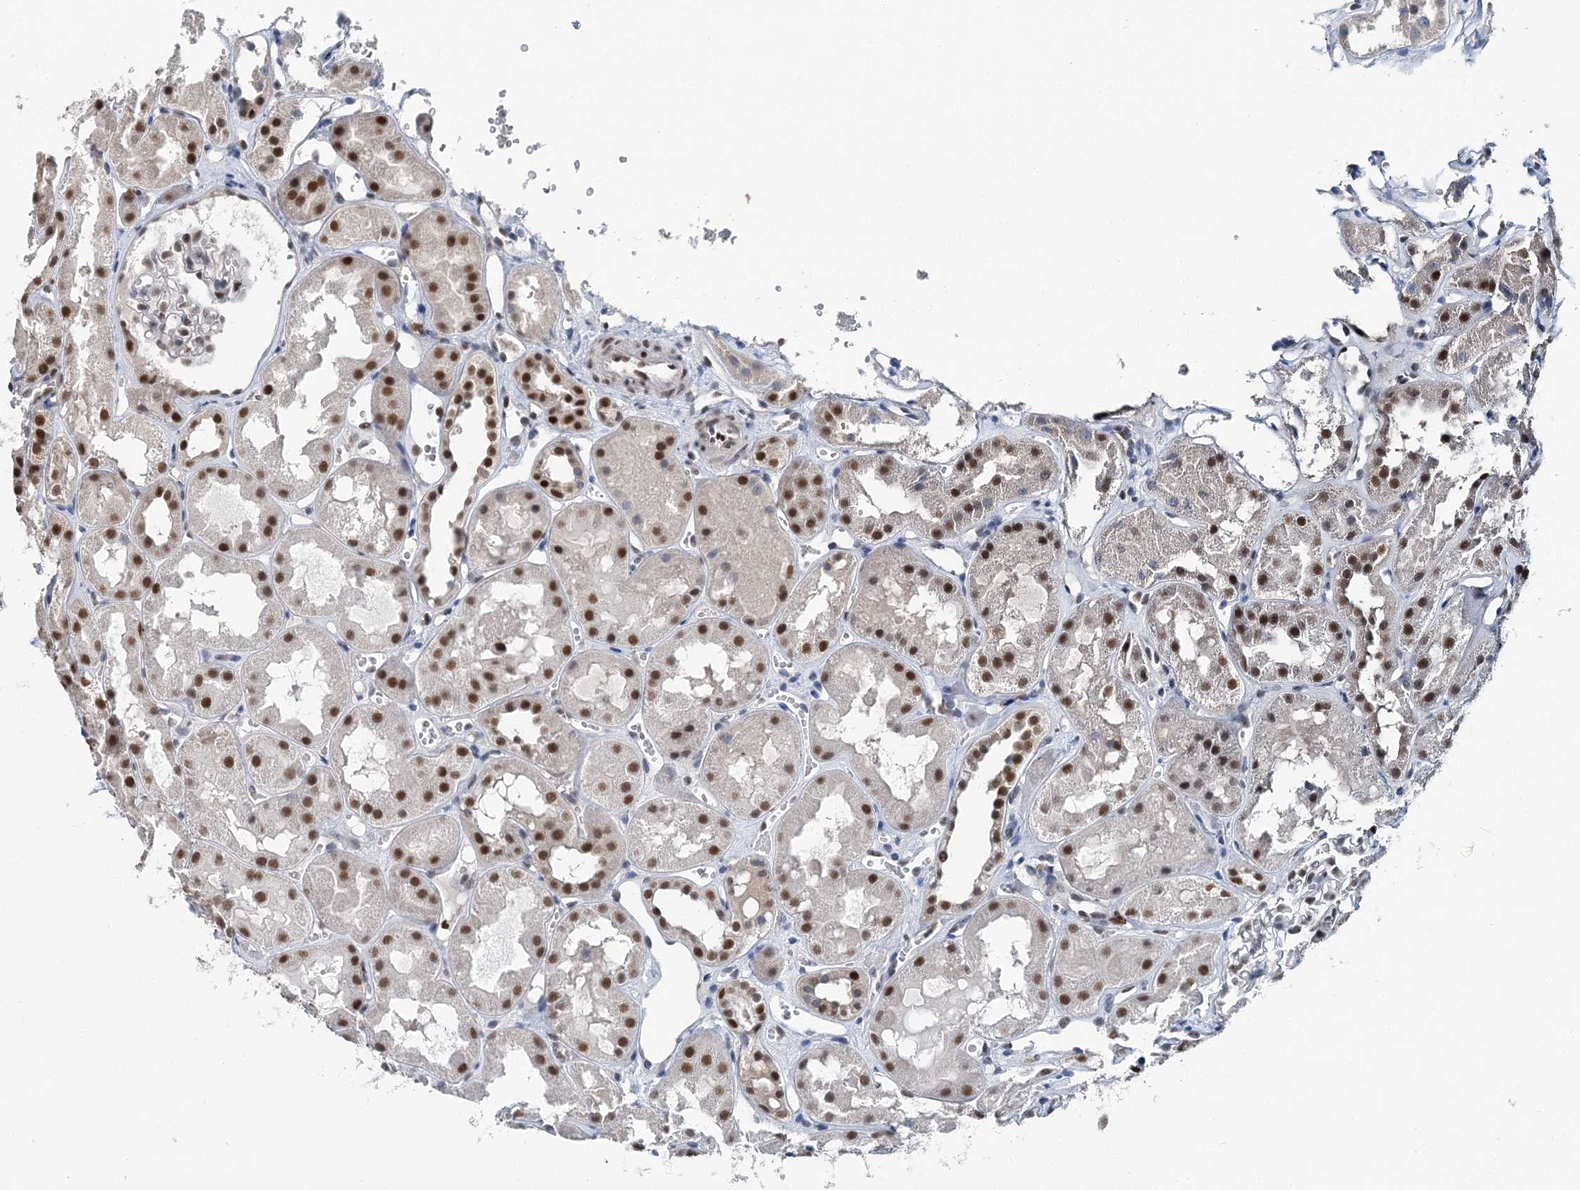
{"staining": {"intensity": "negative", "quantity": "none", "location": "none"}, "tissue": "kidney", "cell_type": "Cells in glomeruli", "image_type": "normal", "snomed": [{"axis": "morphology", "description": "Normal tissue, NOS"}, {"axis": "topography", "description": "Kidney"}], "caption": "DAB immunohistochemical staining of normal kidney displays no significant expression in cells in glomeruli. (DAB (3,3'-diaminobenzidine) immunohistochemistry (IHC), high magnification).", "gene": "HAT1", "patient": {"sex": "male", "age": 16}}